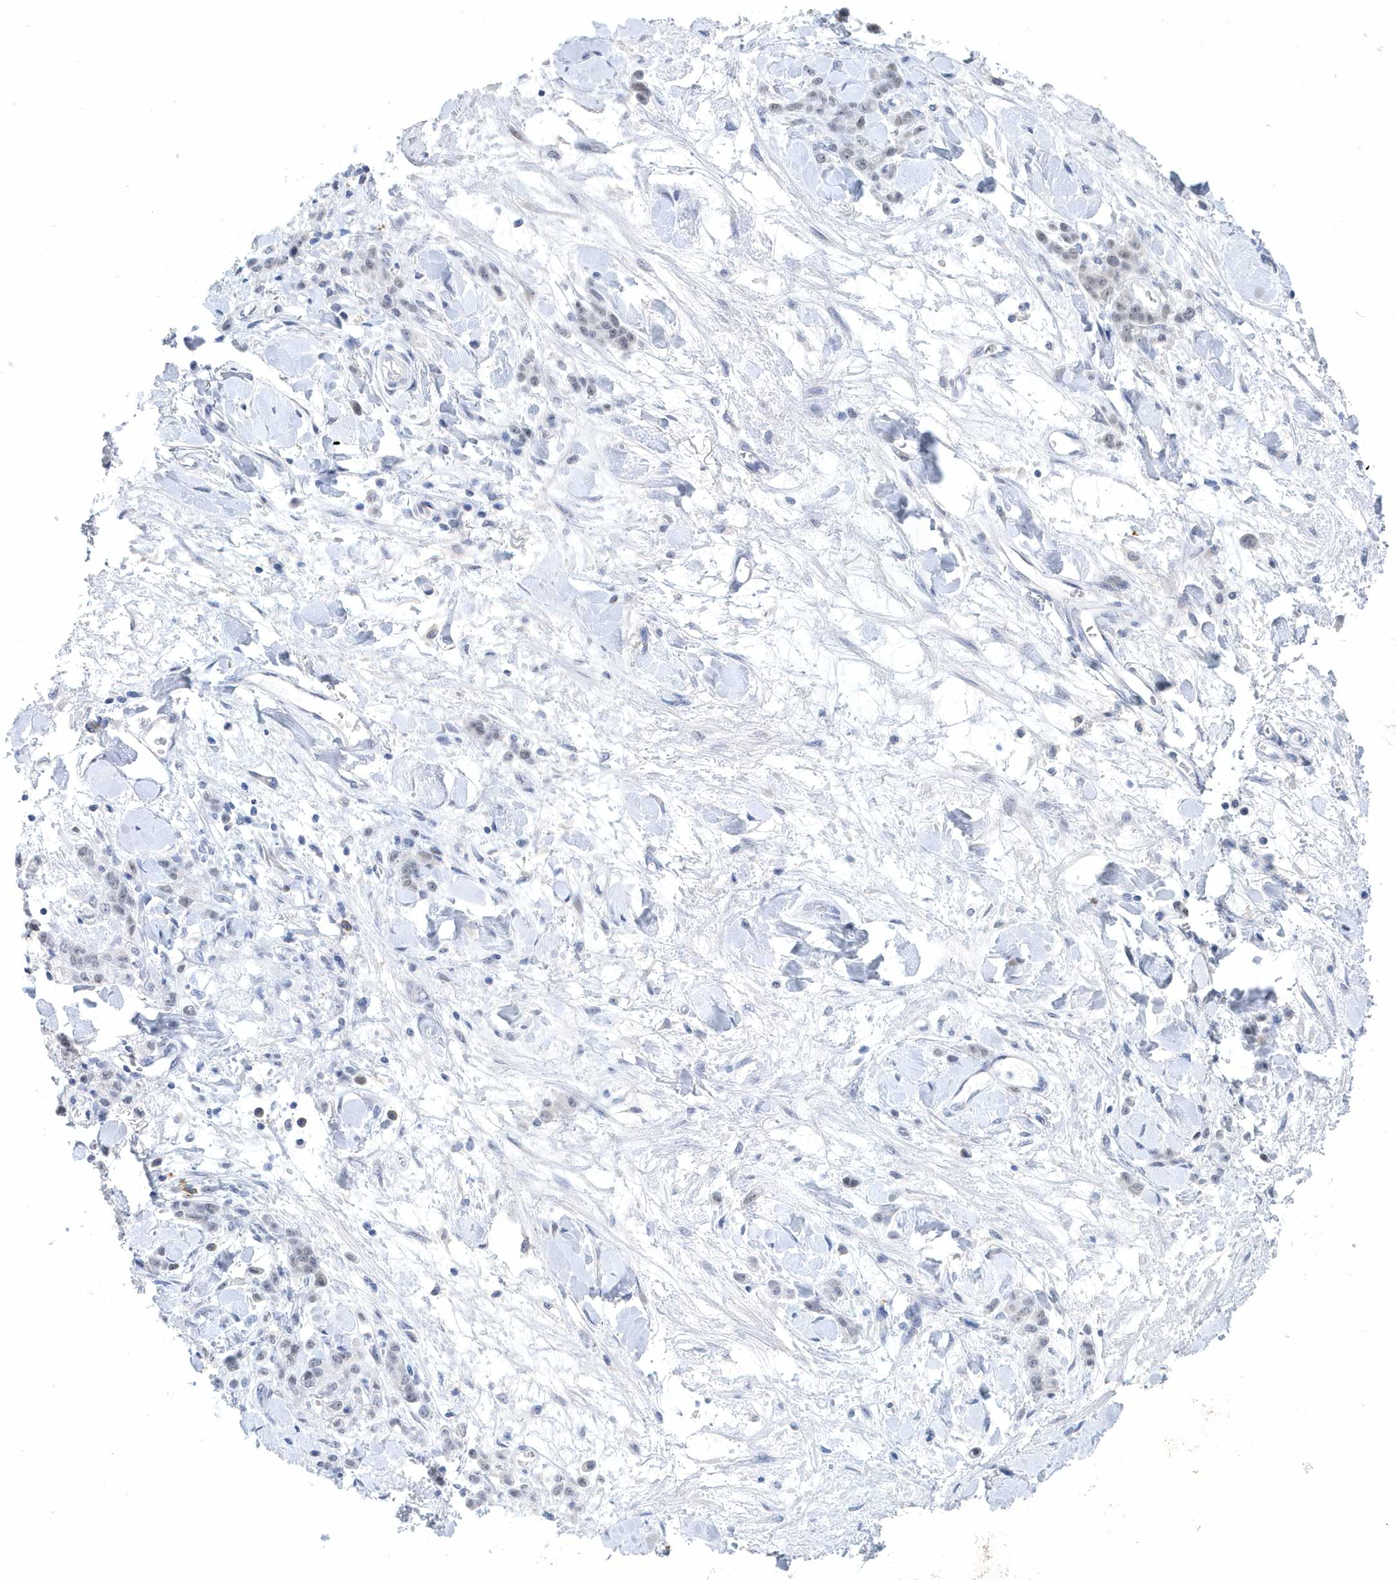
{"staining": {"intensity": "negative", "quantity": "none", "location": "none"}, "tissue": "stomach cancer", "cell_type": "Tumor cells", "image_type": "cancer", "snomed": [{"axis": "morphology", "description": "Normal tissue, NOS"}, {"axis": "morphology", "description": "Adenocarcinoma, NOS"}, {"axis": "topography", "description": "Stomach"}], "caption": "Immunohistochemistry of adenocarcinoma (stomach) displays no positivity in tumor cells.", "gene": "SRGAP3", "patient": {"sex": "male", "age": 82}}